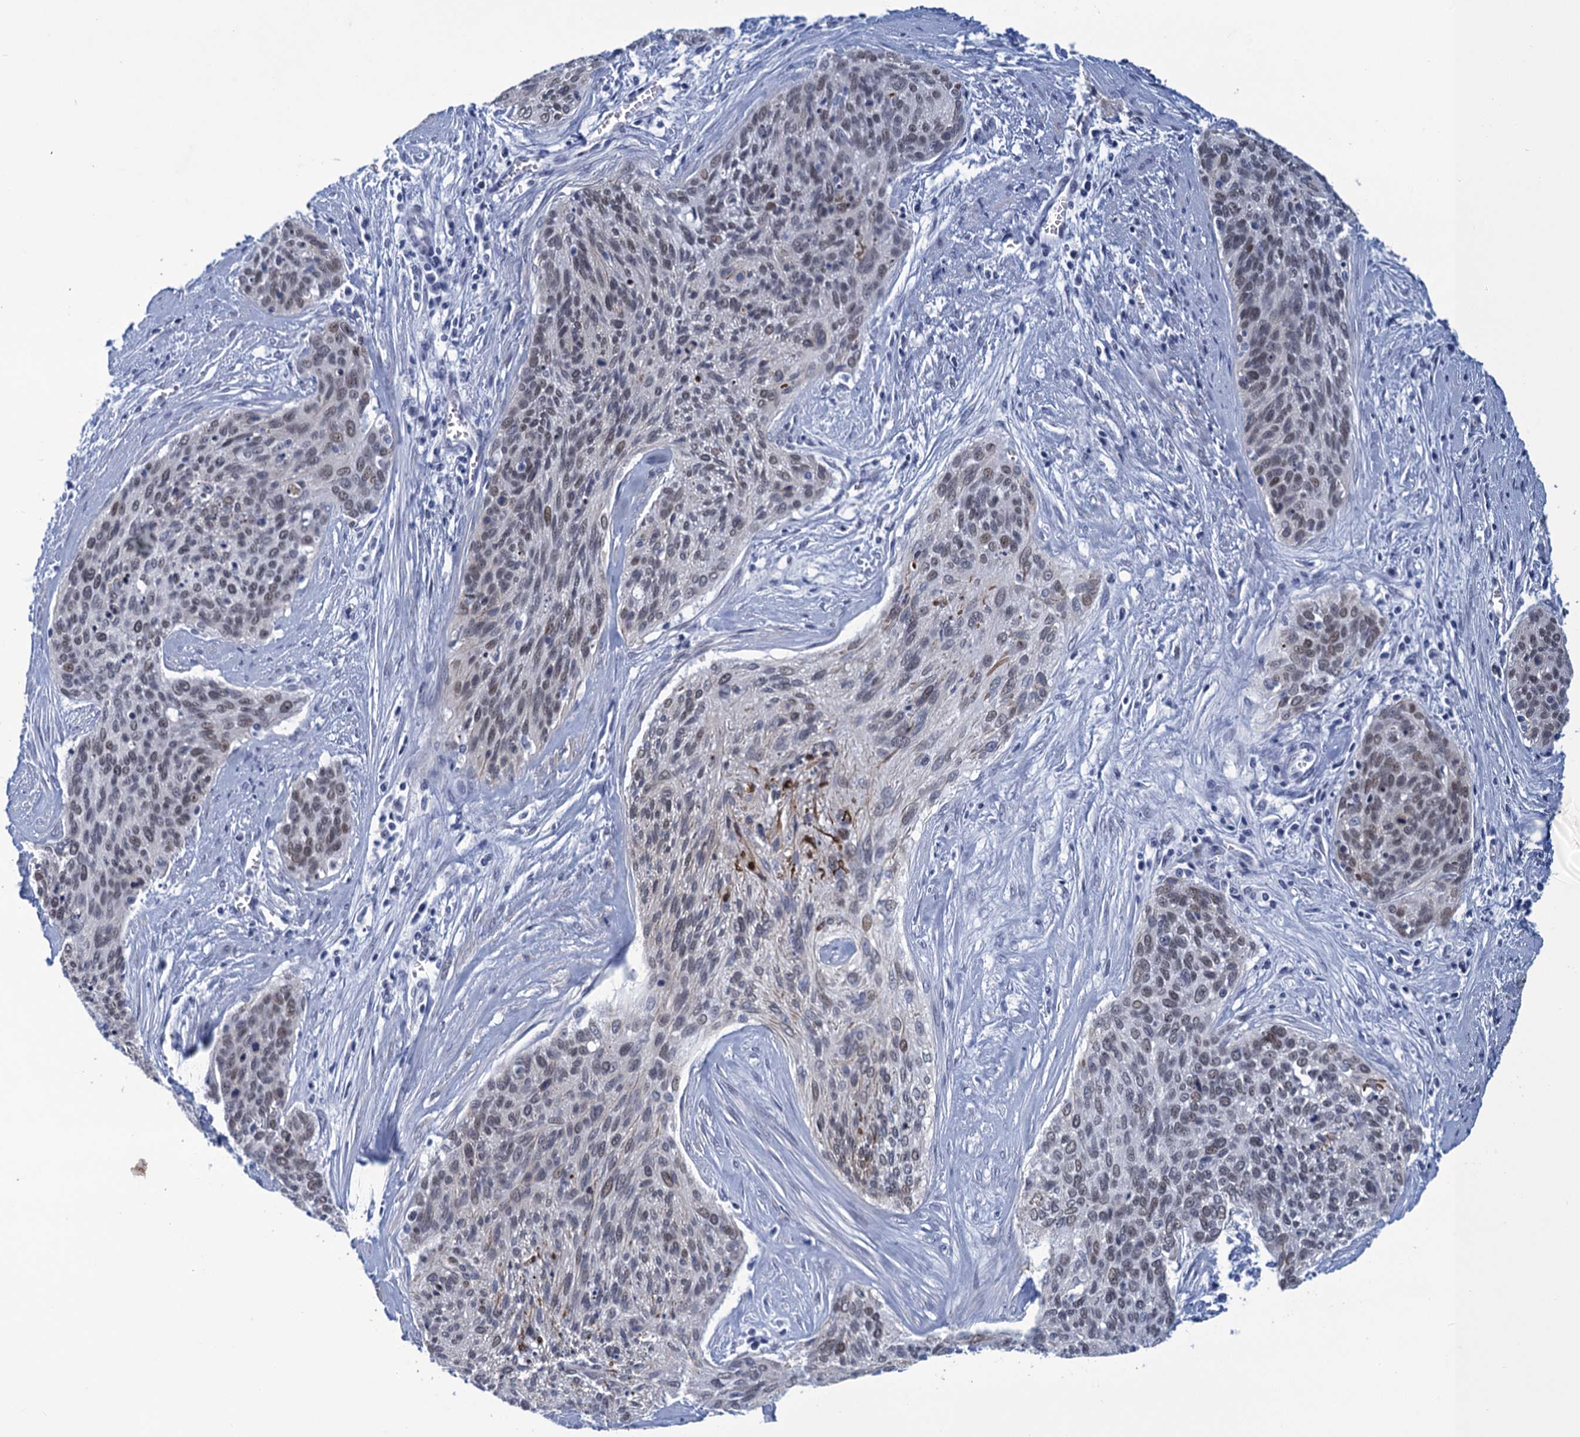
{"staining": {"intensity": "weak", "quantity": "<25%", "location": "nuclear"}, "tissue": "cervical cancer", "cell_type": "Tumor cells", "image_type": "cancer", "snomed": [{"axis": "morphology", "description": "Squamous cell carcinoma, NOS"}, {"axis": "topography", "description": "Cervix"}], "caption": "There is no significant staining in tumor cells of cervical cancer (squamous cell carcinoma).", "gene": "GINS3", "patient": {"sex": "female", "age": 55}}